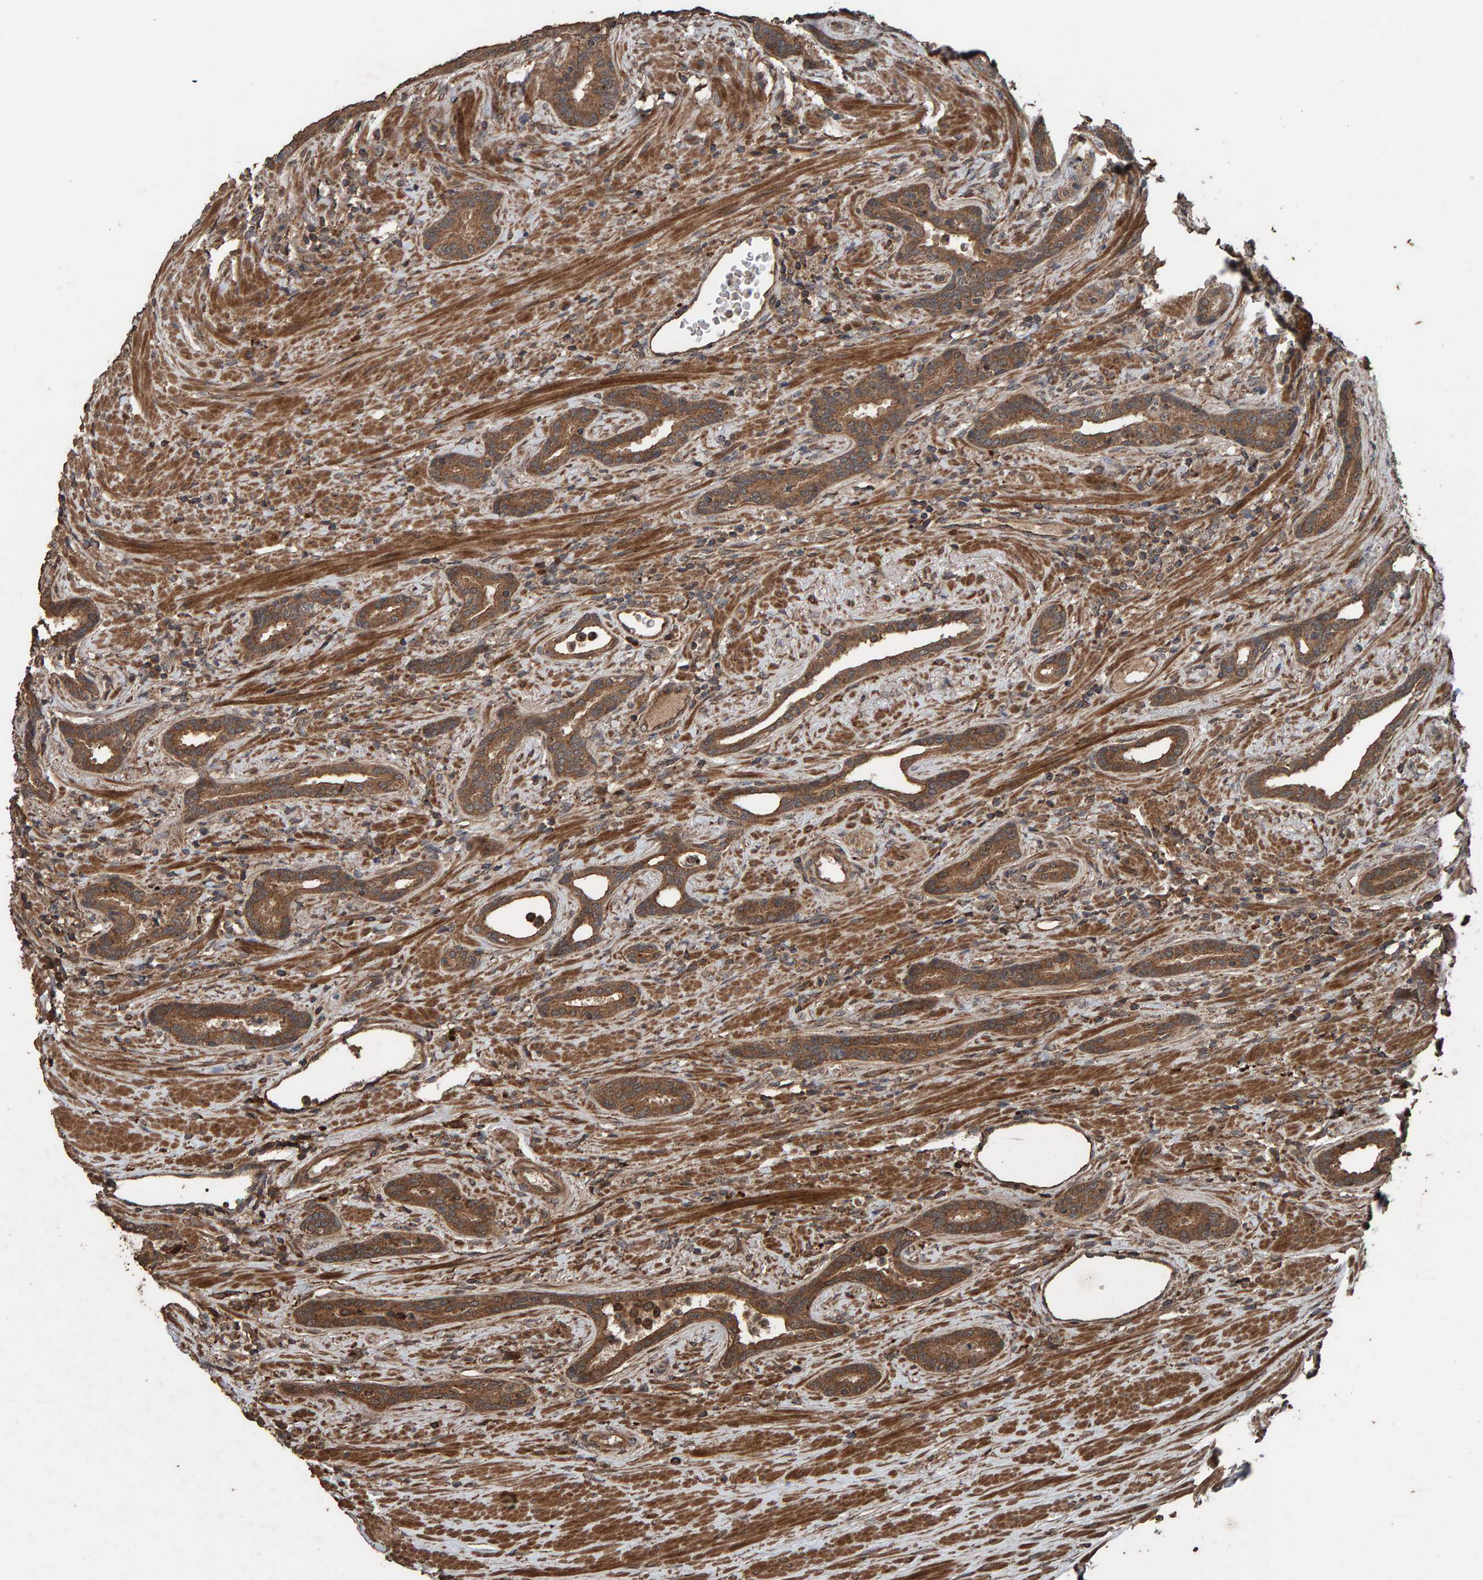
{"staining": {"intensity": "moderate", "quantity": ">75%", "location": "cytoplasmic/membranous"}, "tissue": "prostate cancer", "cell_type": "Tumor cells", "image_type": "cancer", "snomed": [{"axis": "morphology", "description": "Adenocarcinoma, High grade"}, {"axis": "topography", "description": "Prostate"}], "caption": "This is an image of immunohistochemistry staining of prostate adenocarcinoma (high-grade), which shows moderate expression in the cytoplasmic/membranous of tumor cells.", "gene": "DUS1L", "patient": {"sex": "male", "age": 71}}